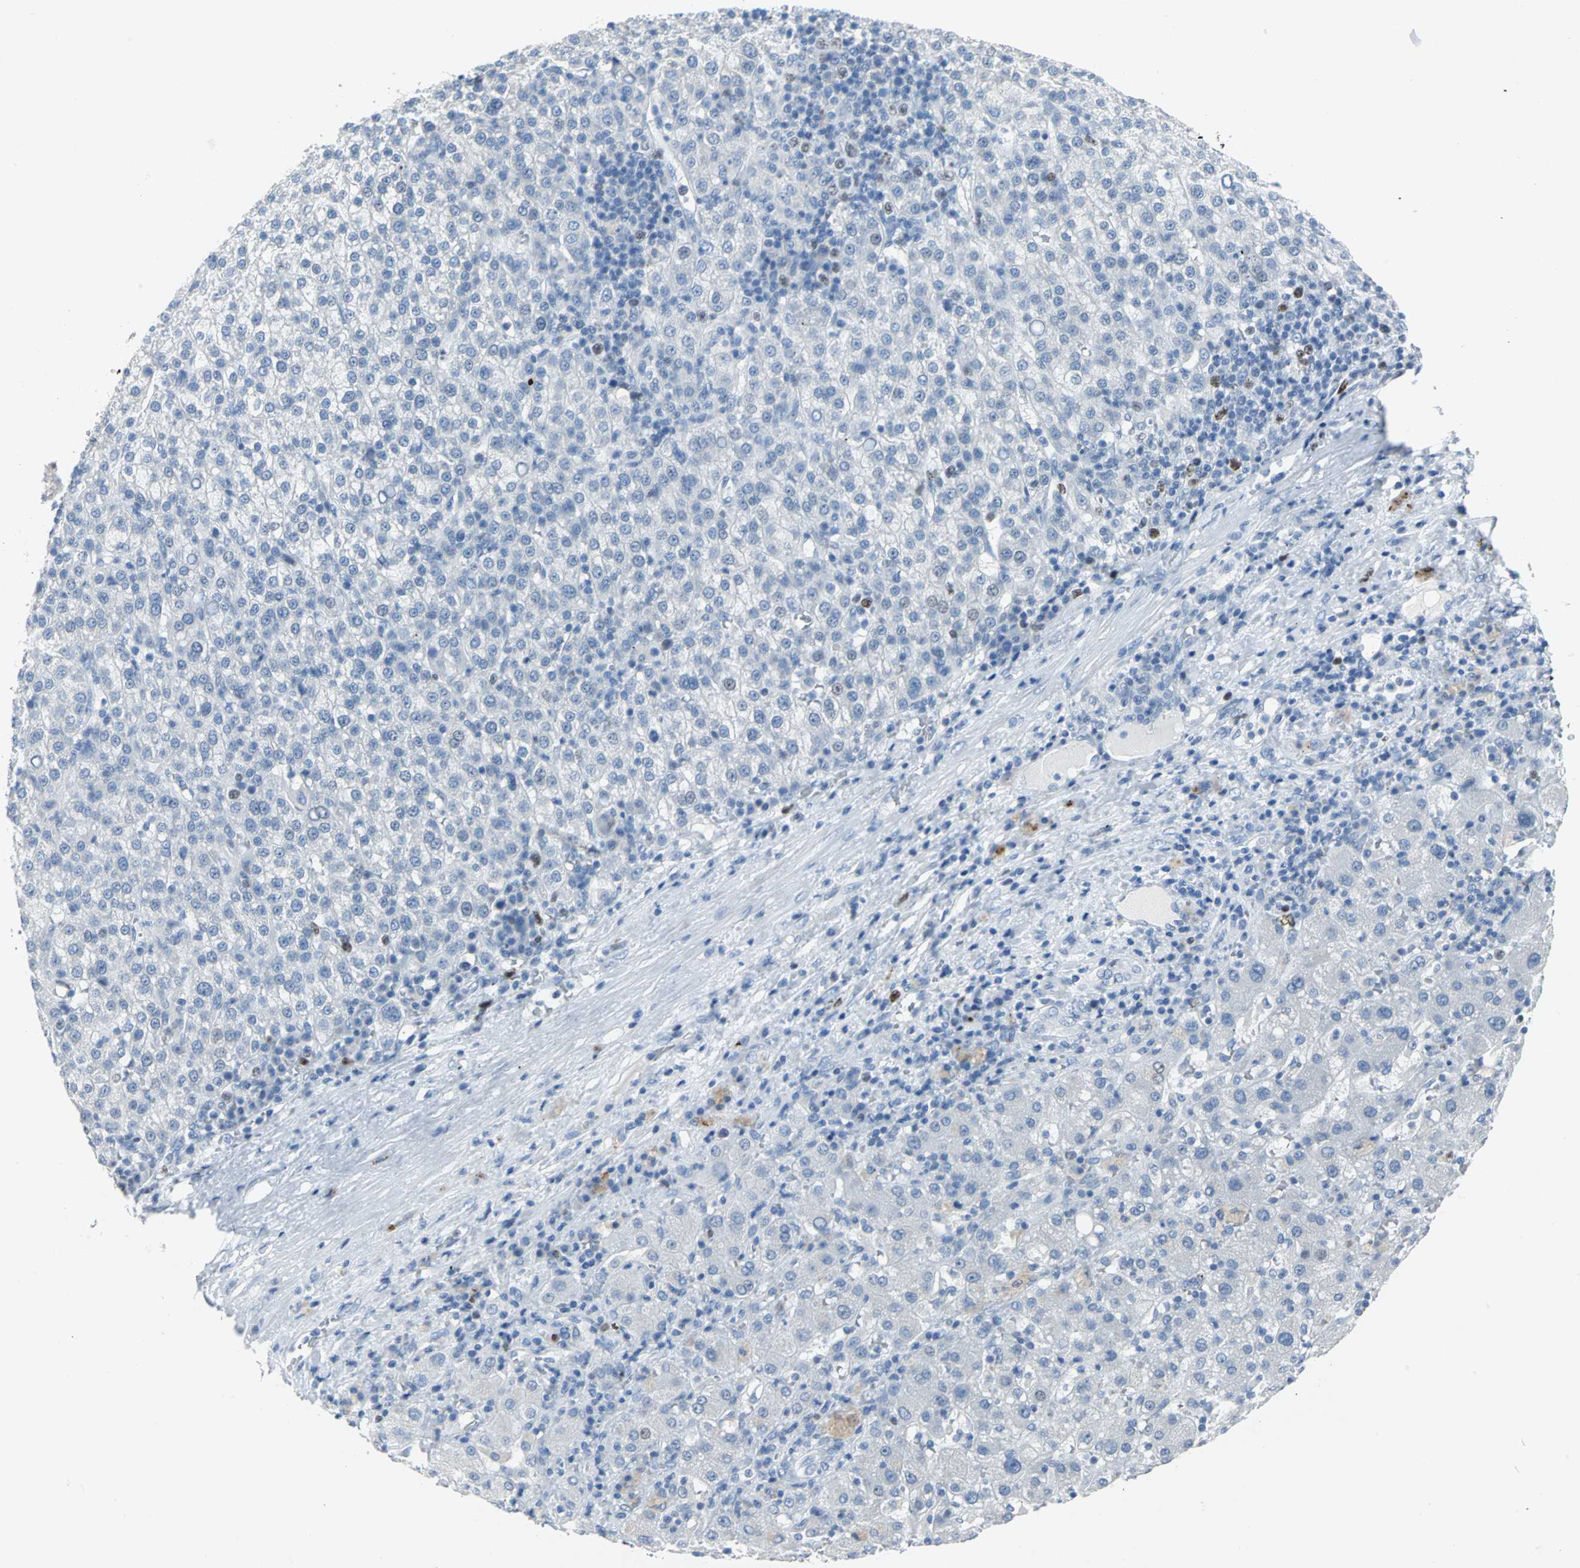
{"staining": {"intensity": "negative", "quantity": "none", "location": "none"}, "tissue": "liver cancer", "cell_type": "Tumor cells", "image_type": "cancer", "snomed": [{"axis": "morphology", "description": "Carcinoma, Hepatocellular, NOS"}, {"axis": "topography", "description": "Liver"}], "caption": "A photomicrograph of human liver hepatocellular carcinoma is negative for staining in tumor cells. (DAB (3,3'-diaminobenzidine) immunohistochemistry (IHC), high magnification).", "gene": "MCM3", "patient": {"sex": "female", "age": 58}}